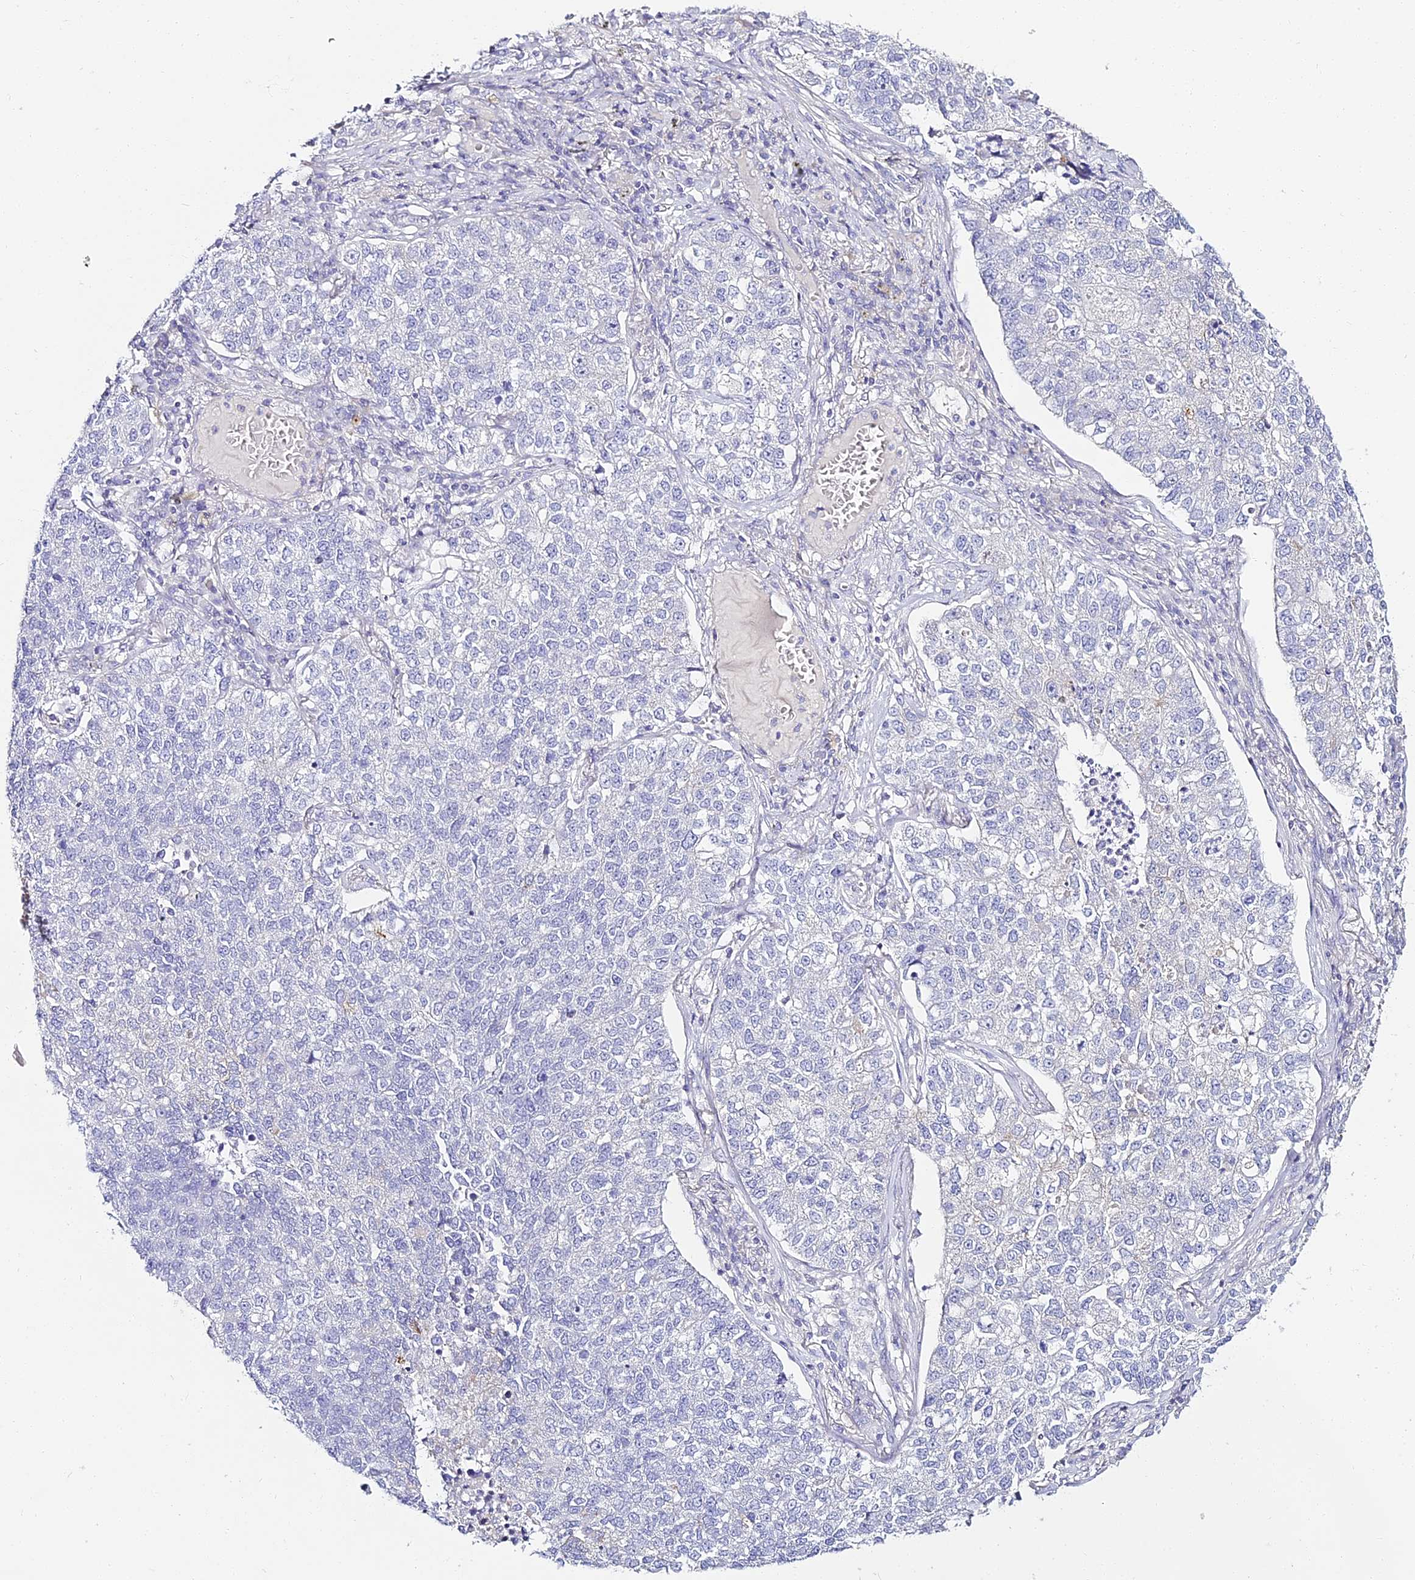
{"staining": {"intensity": "negative", "quantity": "none", "location": "none"}, "tissue": "lung cancer", "cell_type": "Tumor cells", "image_type": "cancer", "snomed": [{"axis": "morphology", "description": "Adenocarcinoma, NOS"}, {"axis": "topography", "description": "Lung"}], "caption": "DAB immunohistochemical staining of lung cancer reveals no significant positivity in tumor cells. The staining was performed using DAB to visualize the protein expression in brown, while the nuclei were stained in blue with hematoxylin (Magnification: 20x).", "gene": "ALPG", "patient": {"sex": "male", "age": 49}}